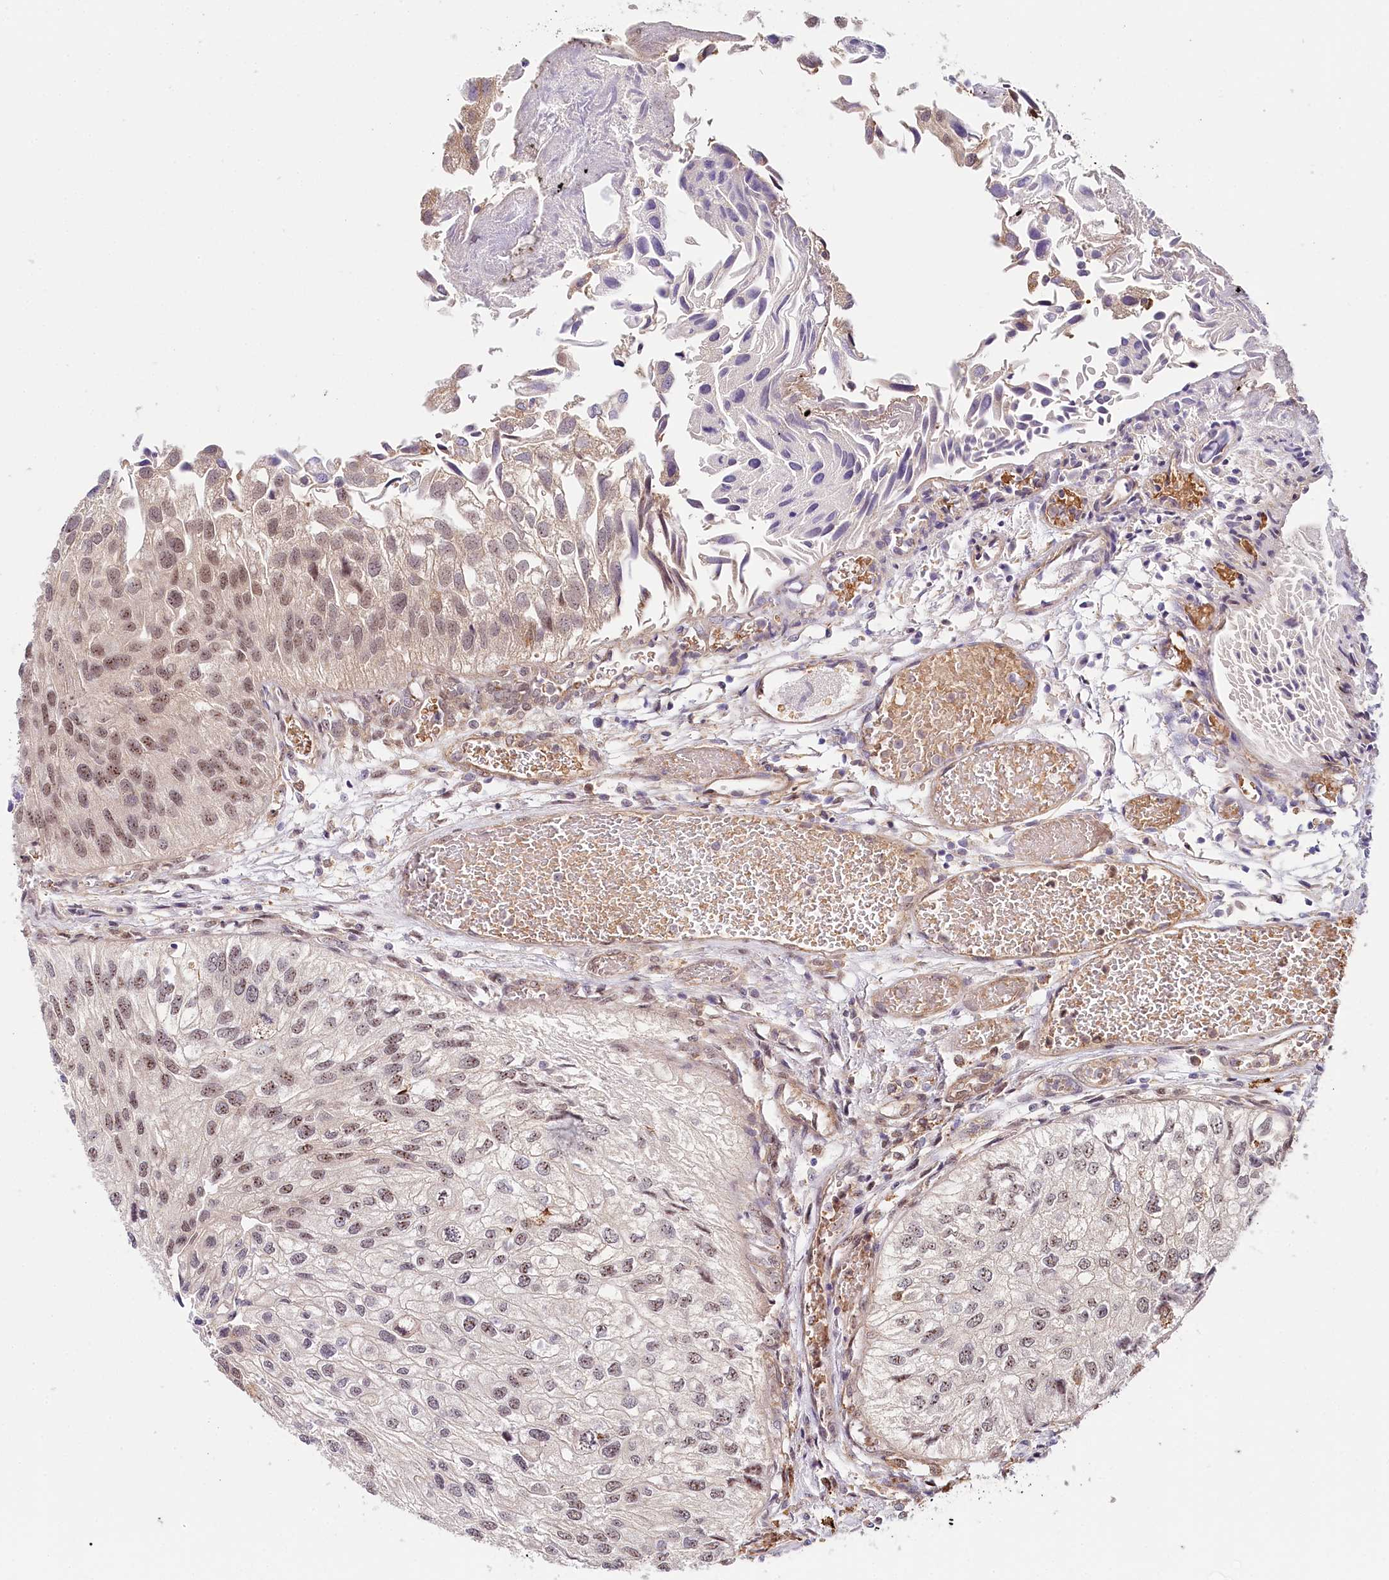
{"staining": {"intensity": "moderate", "quantity": "<25%", "location": "nuclear"}, "tissue": "urothelial cancer", "cell_type": "Tumor cells", "image_type": "cancer", "snomed": [{"axis": "morphology", "description": "Urothelial carcinoma, Low grade"}, {"axis": "topography", "description": "Urinary bladder"}], "caption": "This micrograph displays immunohistochemistry (IHC) staining of urothelial cancer, with low moderate nuclear staining in approximately <25% of tumor cells.", "gene": "TUBGCP2", "patient": {"sex": "female", "age": 89}}